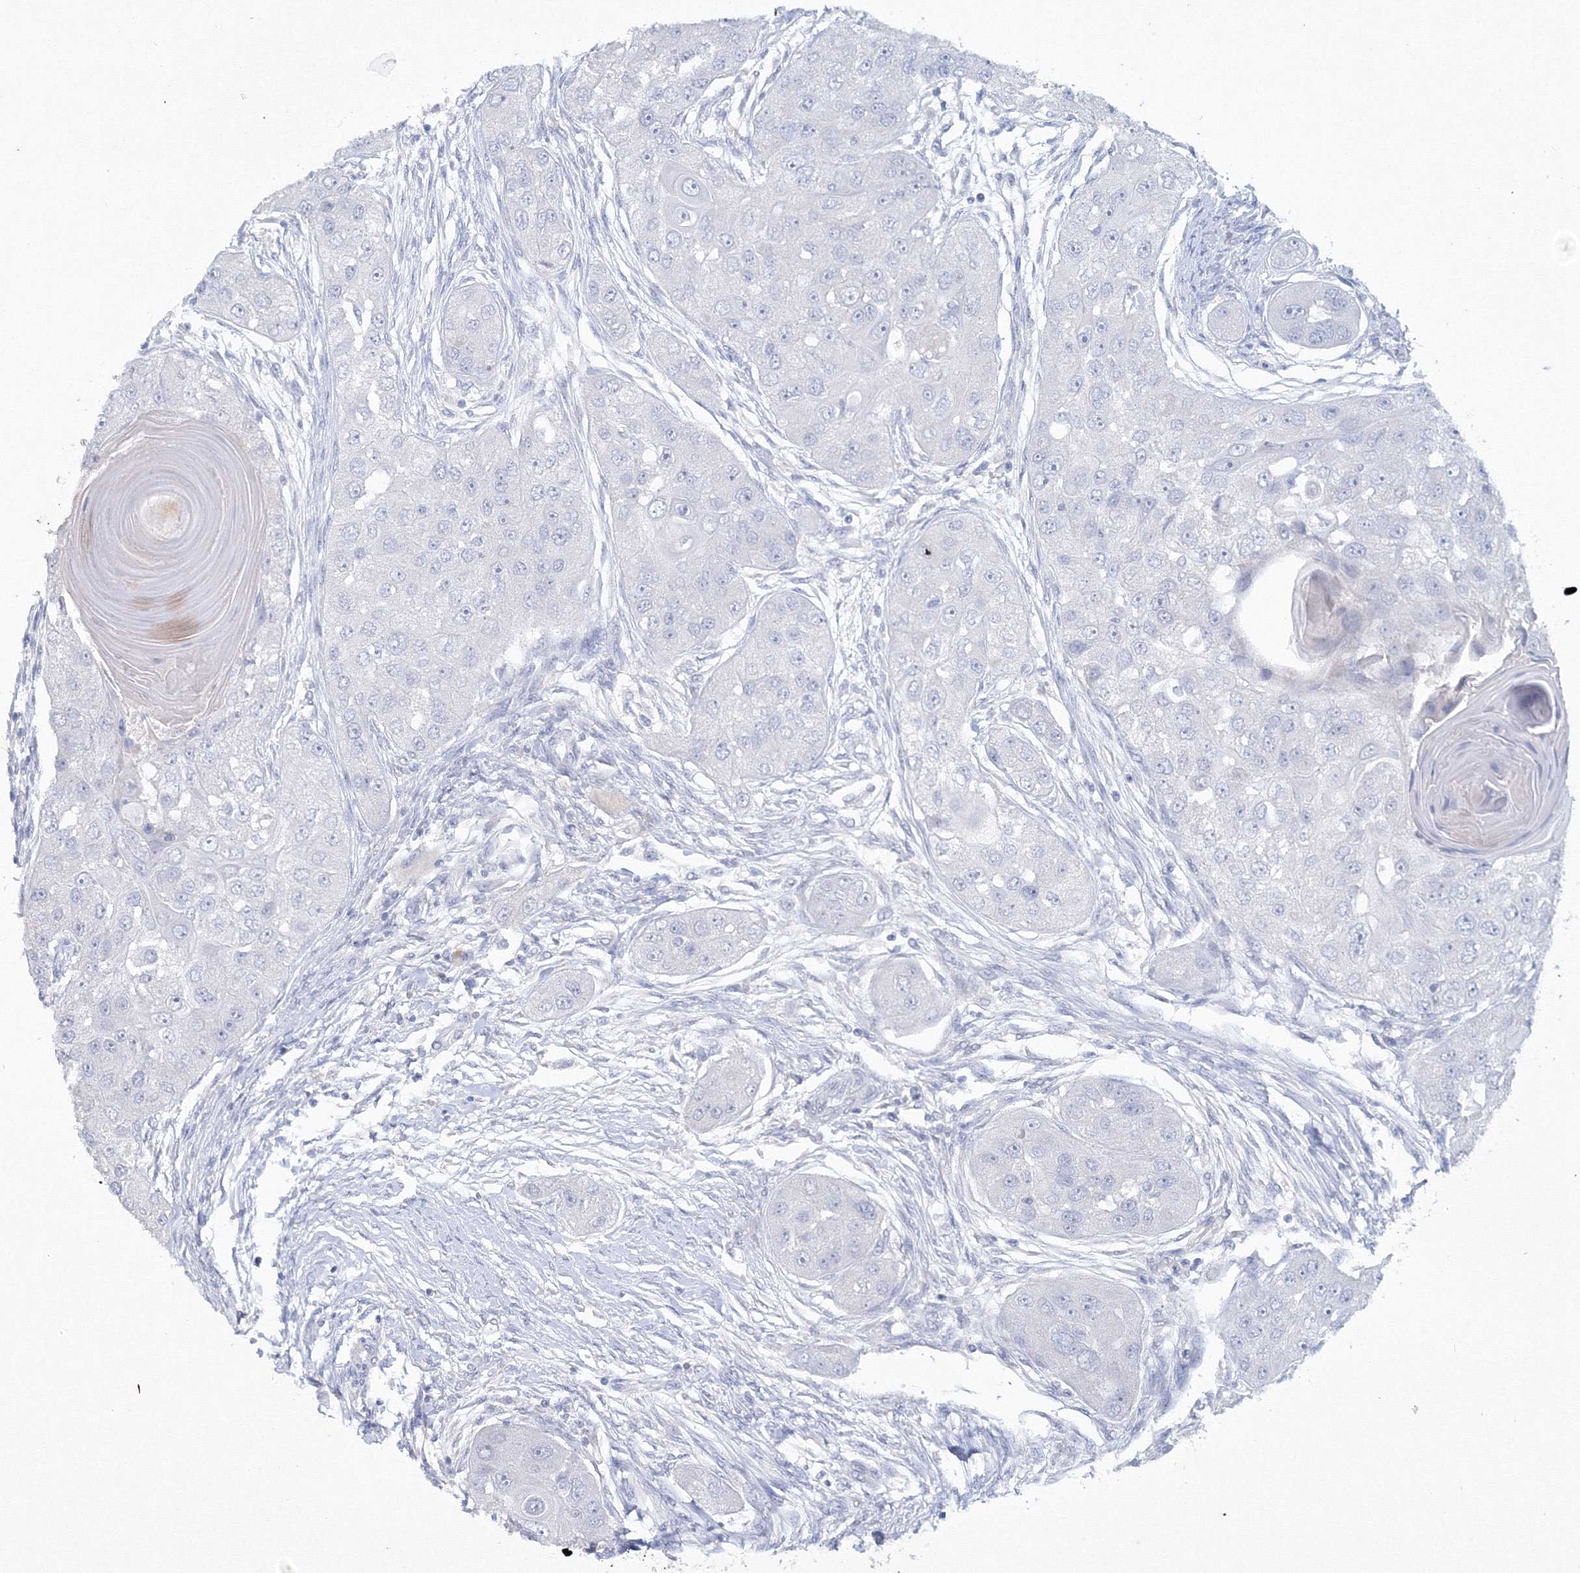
{"staining": {"intensity": "negative", "quantity": "none", "location": "none"}, "tissue": "head and neck cancer", "cell_type": "Tumor cells", "image_type": "cancer", "snomed": [{"axis": "morphology", "description": "Normal tissue, NOS"}, {"axis": "morphology", "description": "Squamous cell carcinoma, NOS"}, {"axis": "topography", "description": "Skeletal muscle"}, {"axis": "topography", "description": "Head-Neck"}], "caption": "Tumor cells are negative for brown protein staining in head and neck cancer.", "gene": "GCKR", "patient": {"sex": "male", "age": 51}}